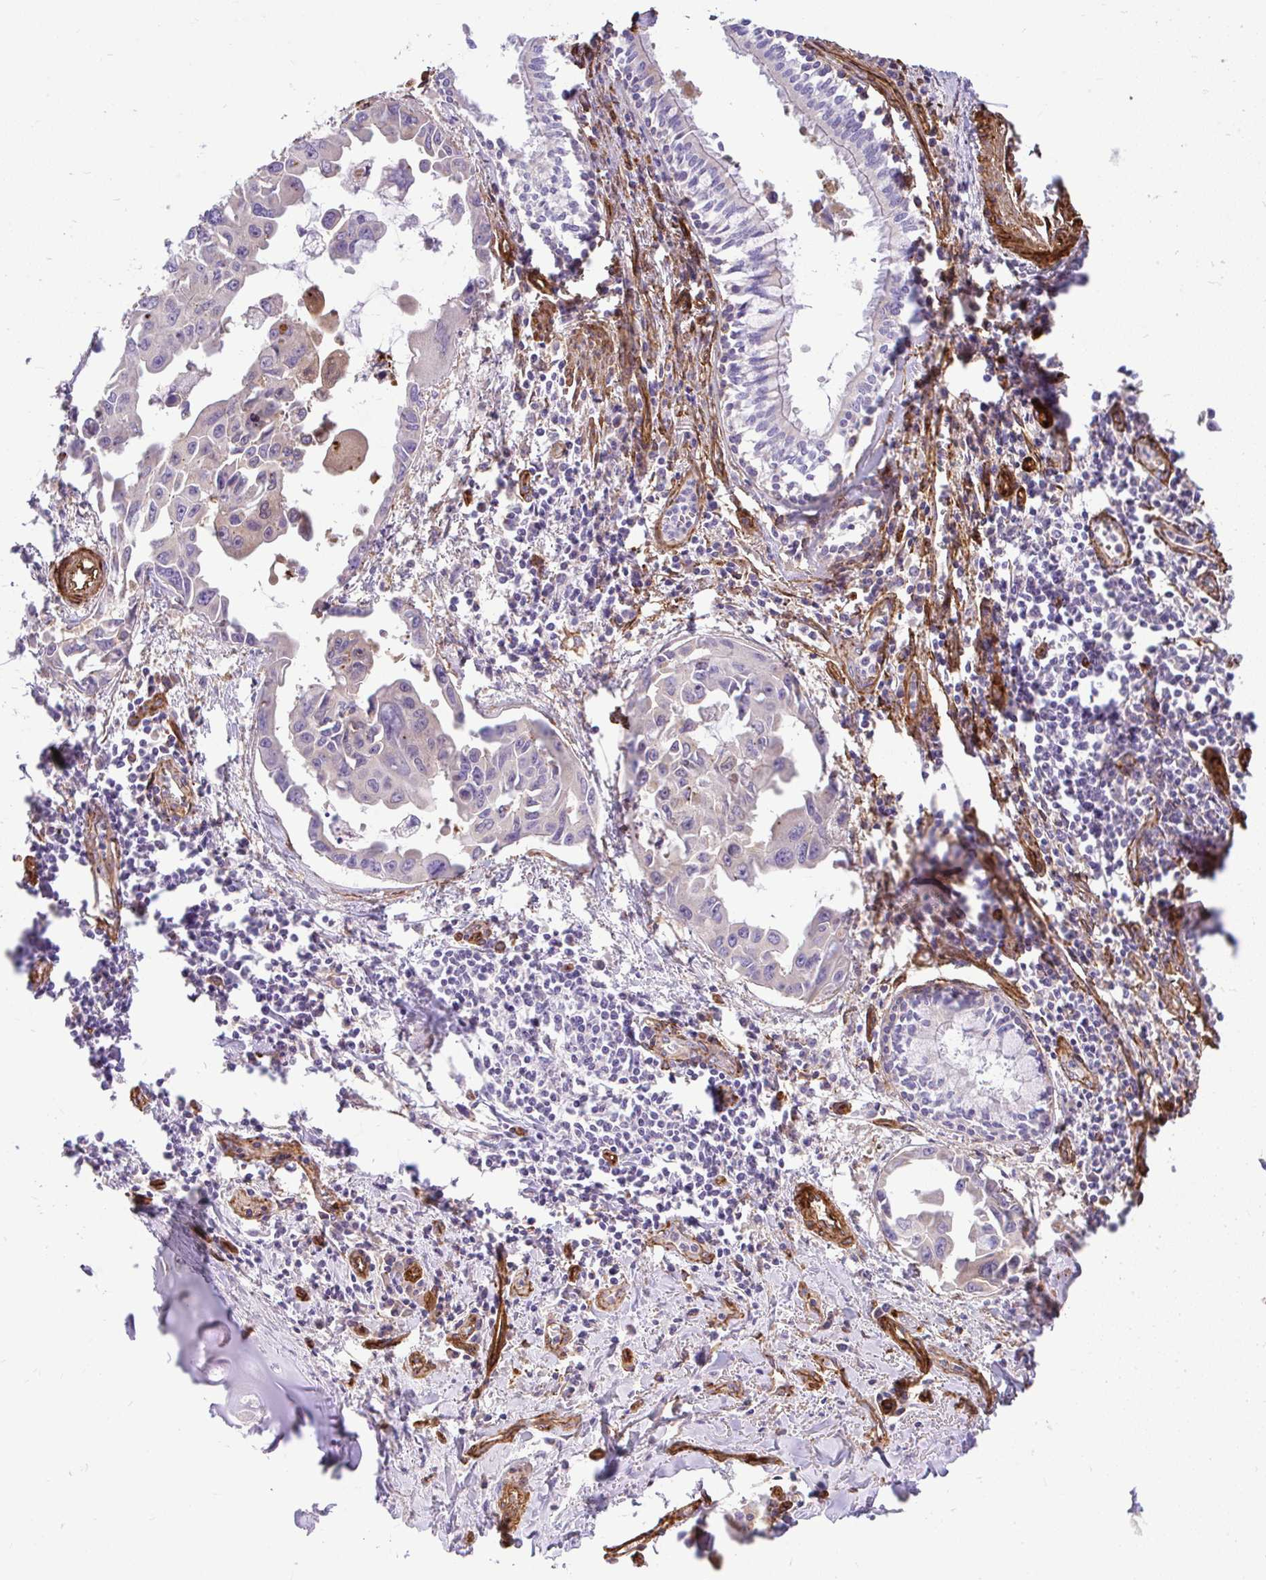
{"staining": {"intensity": "weak", "quantity": "<25%", "location": "cytoplasmic/membranous"}, "tissue": "lung cancer", "cell_type": "Tumor cells", "image_type": "cancer", "snomed": [{"axis": "morphology", "description": "Adenocarcinoma, NOS"}, {"axis": "topography", "description": "Lung"}], "caption": "DAB (3,3'-diaminobenzidine) immunohistochemical staining of adenocarcinoma (lung) exhibits no significant expression in tumor cells.", "gene": "PTPRK", "patient": {"sex": "male", "age": 64}}